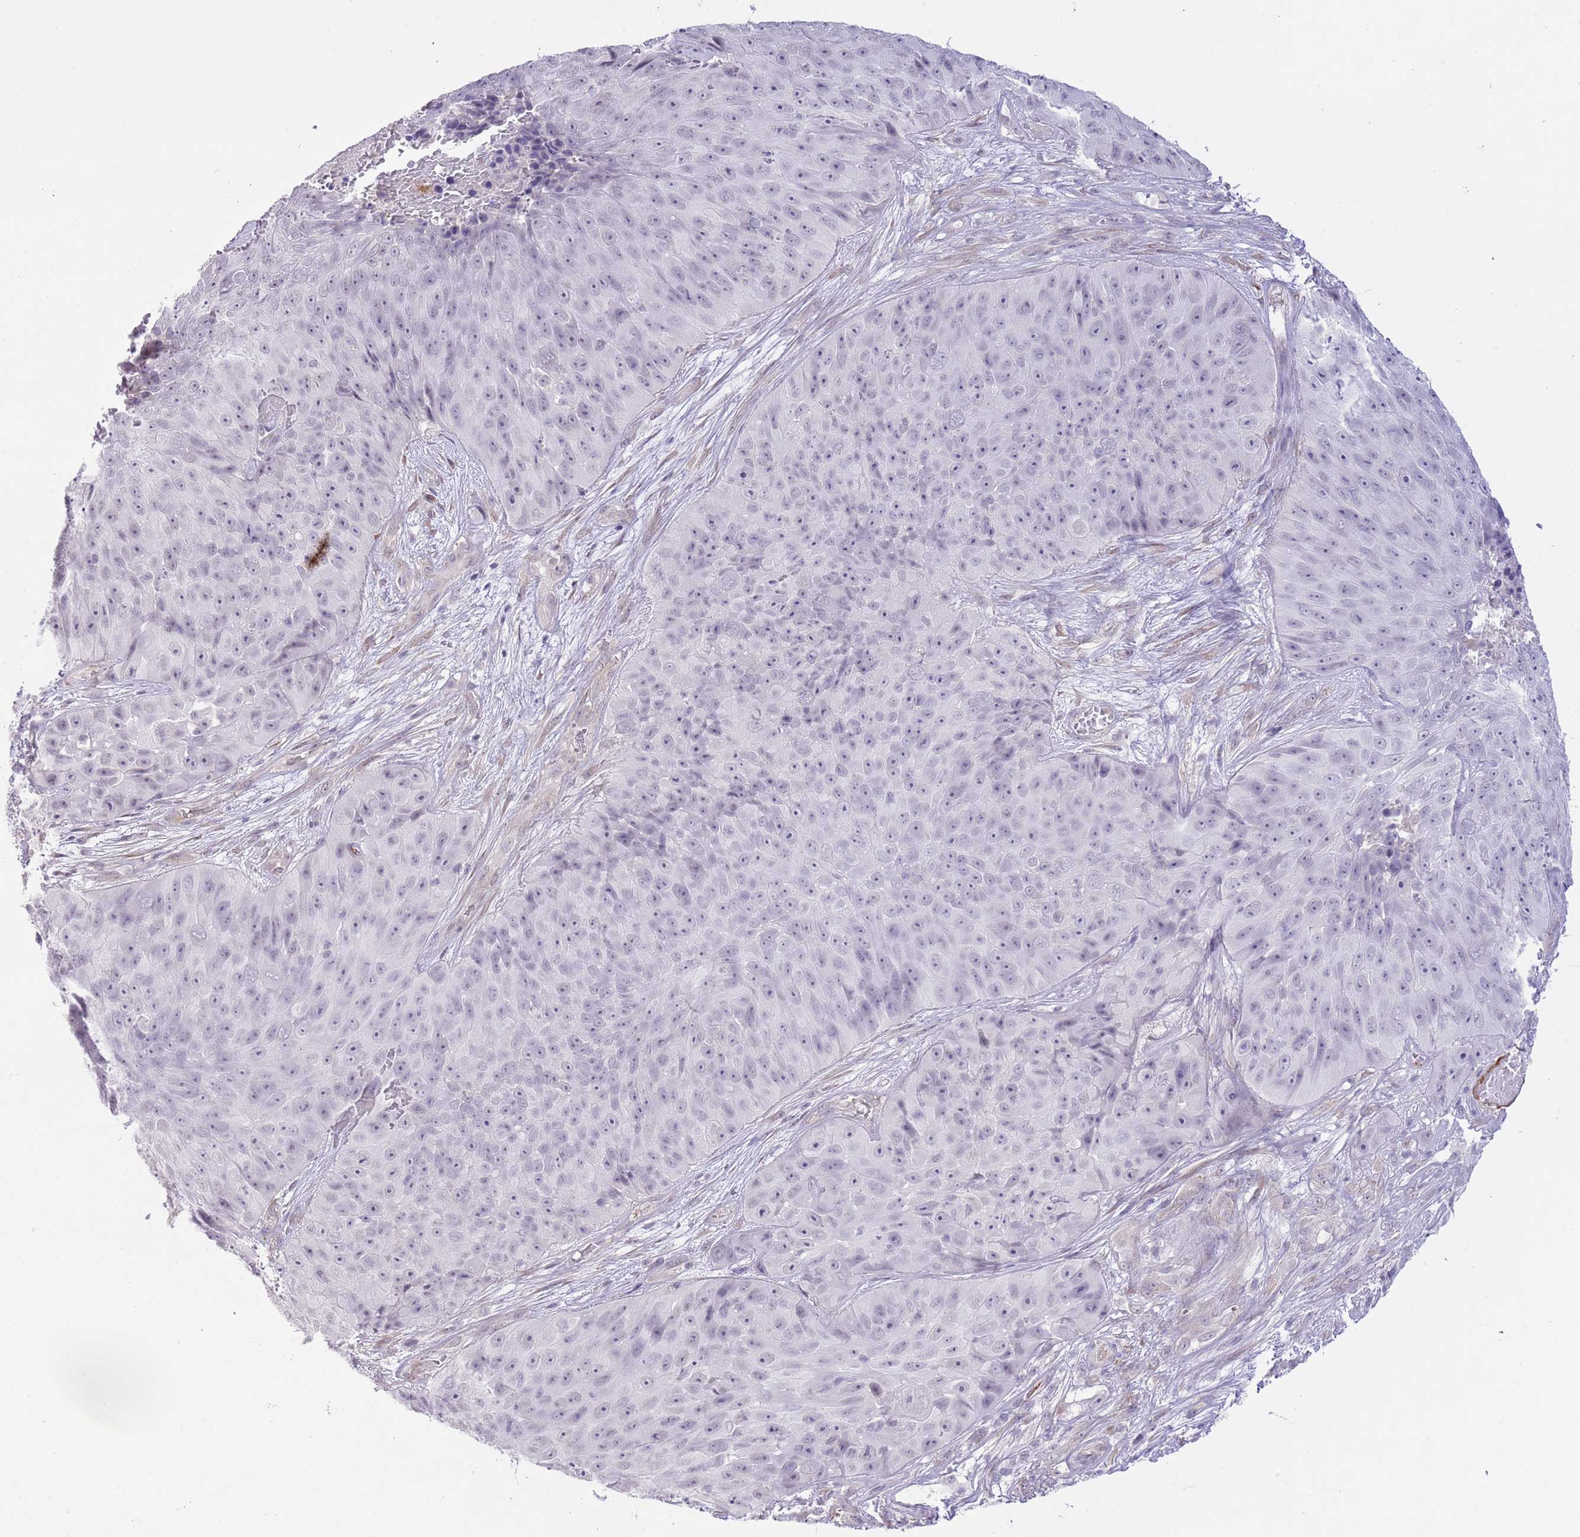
{"staining": {"intensity": "negative", "quantity": "none", "location": "none"}, "tissue": "skin cancer", "cell_type": "Tumor cells", "image_type": "cancer", "snomed": [{"axis": "morphology", "description": "Squamous cell carcinoma, NOS"}, {"axis": "topography", "description": "Skin"}], "caption": "Squamous cell carcinoma (skin) was stained to show a protein in brown. There is no significant expression in tumor cells.", "gene": "MIDN", "patient": {"sex": "female", "age": 87}}